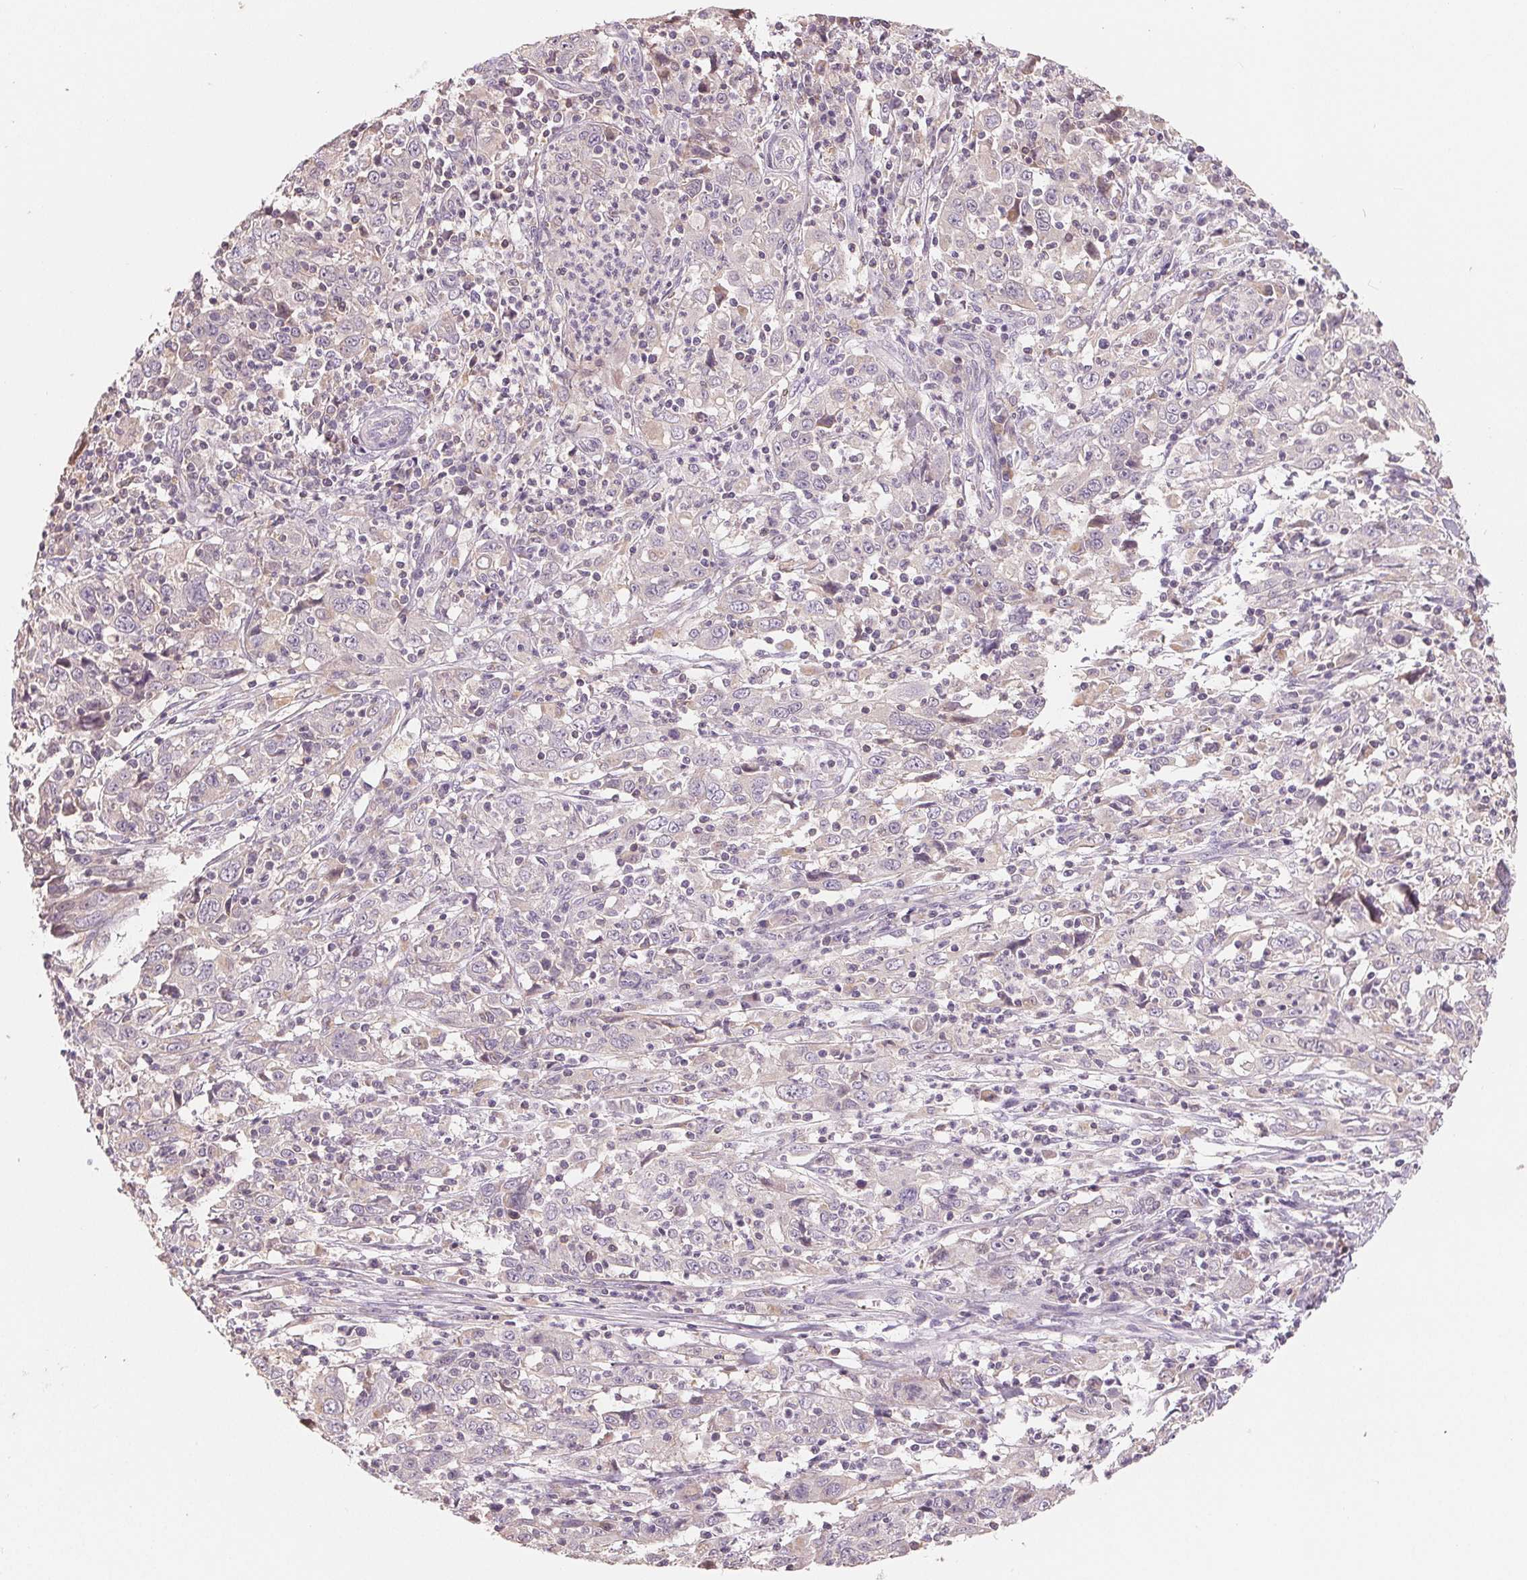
{"staining": {"intensity": "negative", "quantity": "none", "location": "none"}, "tissue": "cervical cancer", "cell_type": "Tumor cells", "image_type": "cancer", "snomed": [{"axis": "morphology", "description": "Squamous cell carcinoma, NOS"}, {"axis": "topography", "description": "Cervix"}], "caption": "An IHC micrograph of cervical cancer is shown. There is no staining in tumor cells of cervical cancer.", "gene": "VTCN1", "patient": {"sex": "female", "age": 46}}